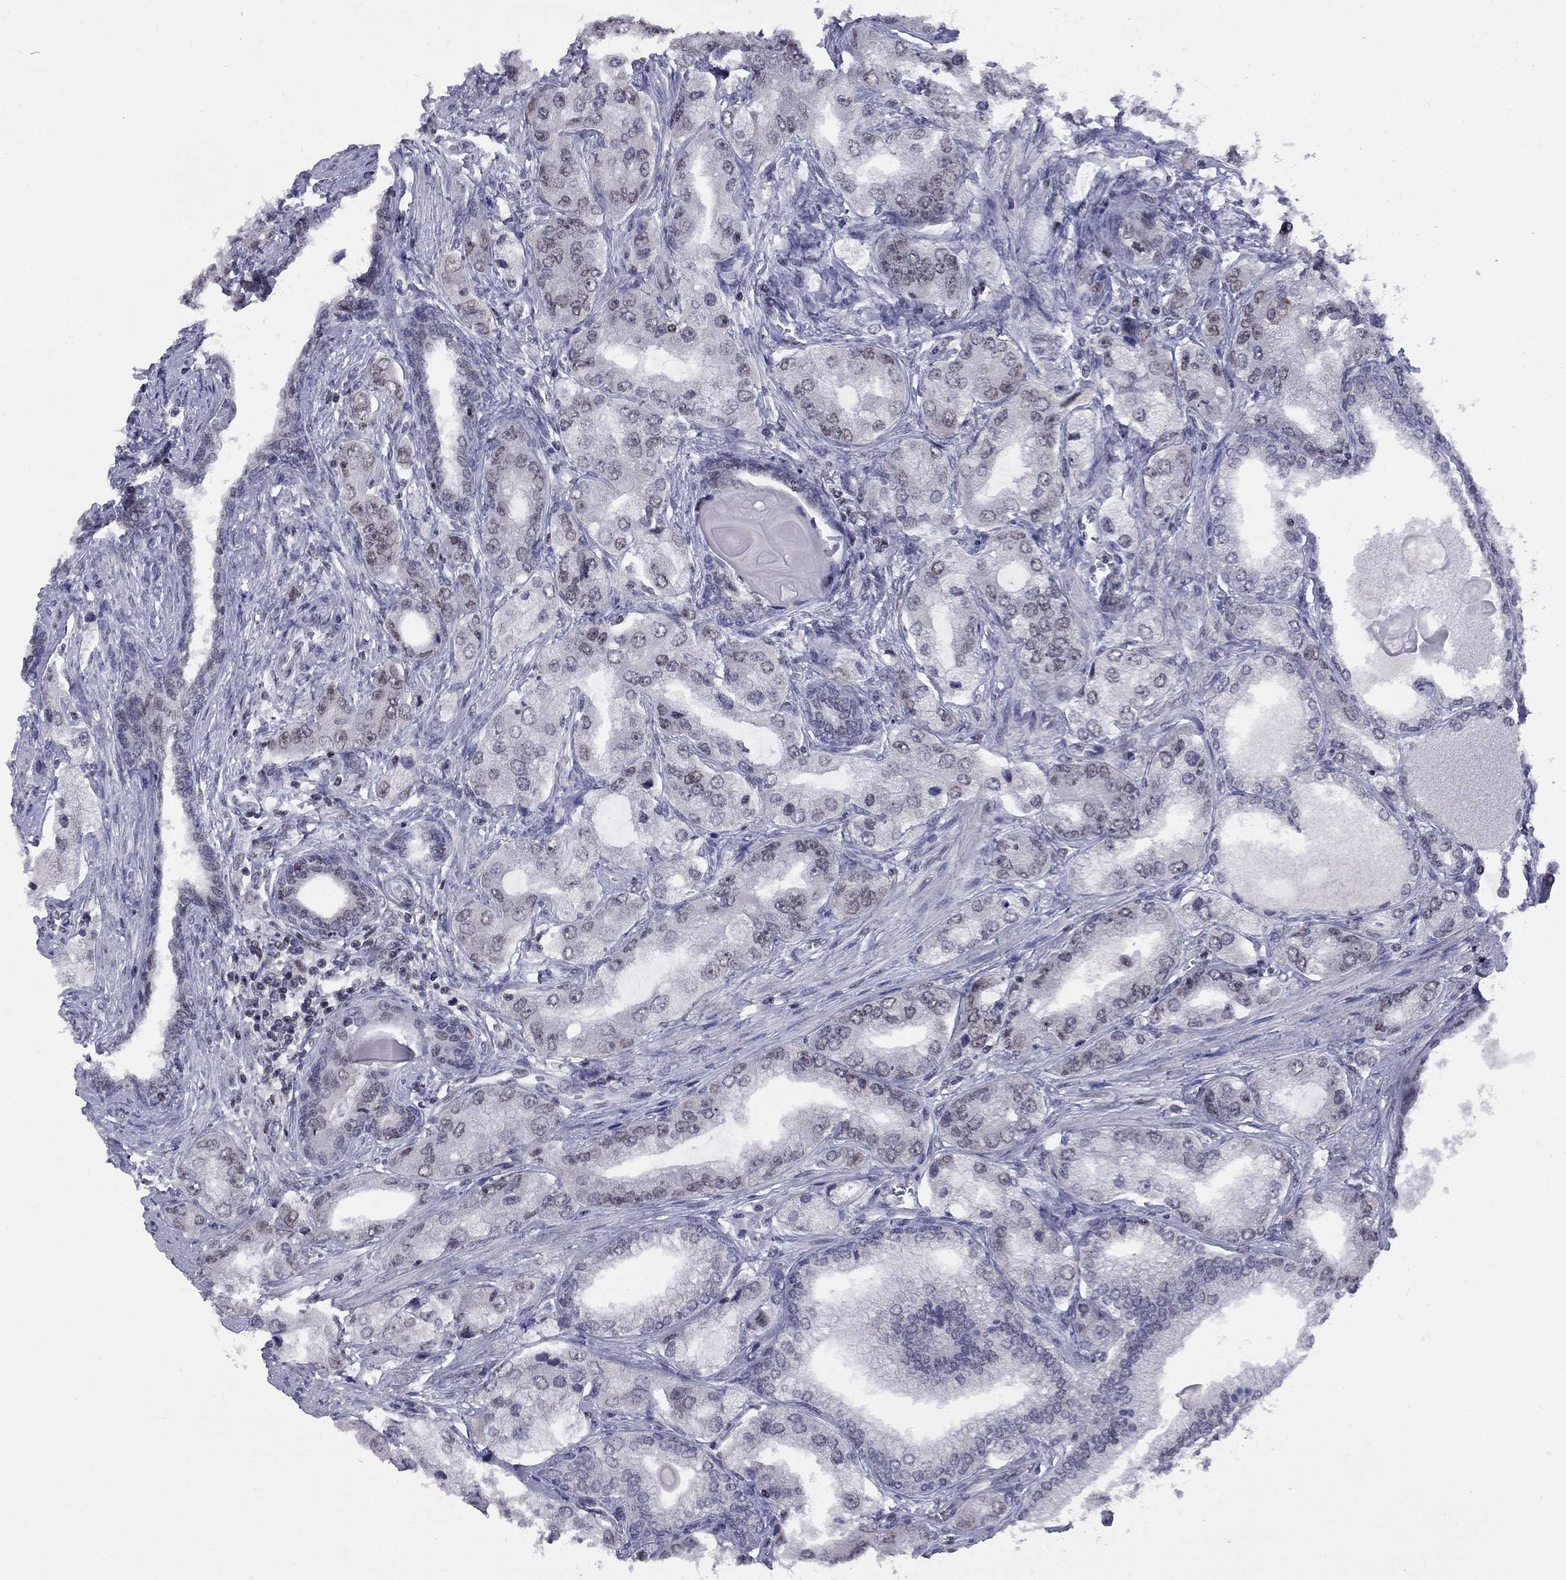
{"staining": {"intensity": "moderate", "quantity": "25%-75%", "location": "nuclear"}, "tissue": "prostate cancer", "cell_type": "Tumor cells", "image_type": "cancer", "snomed": [{"axis": "morphology", "description": "Adenocarcinoma, Low grade"}, {"axis": "topography", "description": "Prostate"}], "caption": "Immunohistochemical staining of adenocarcinoma (low-grade) (prostate) reveals medium levels of moderate nuclear staining in approximately 25%-75% of tumor cells.", "gene": "TAF9", "patient": {"sex": "male", "age": 69}}